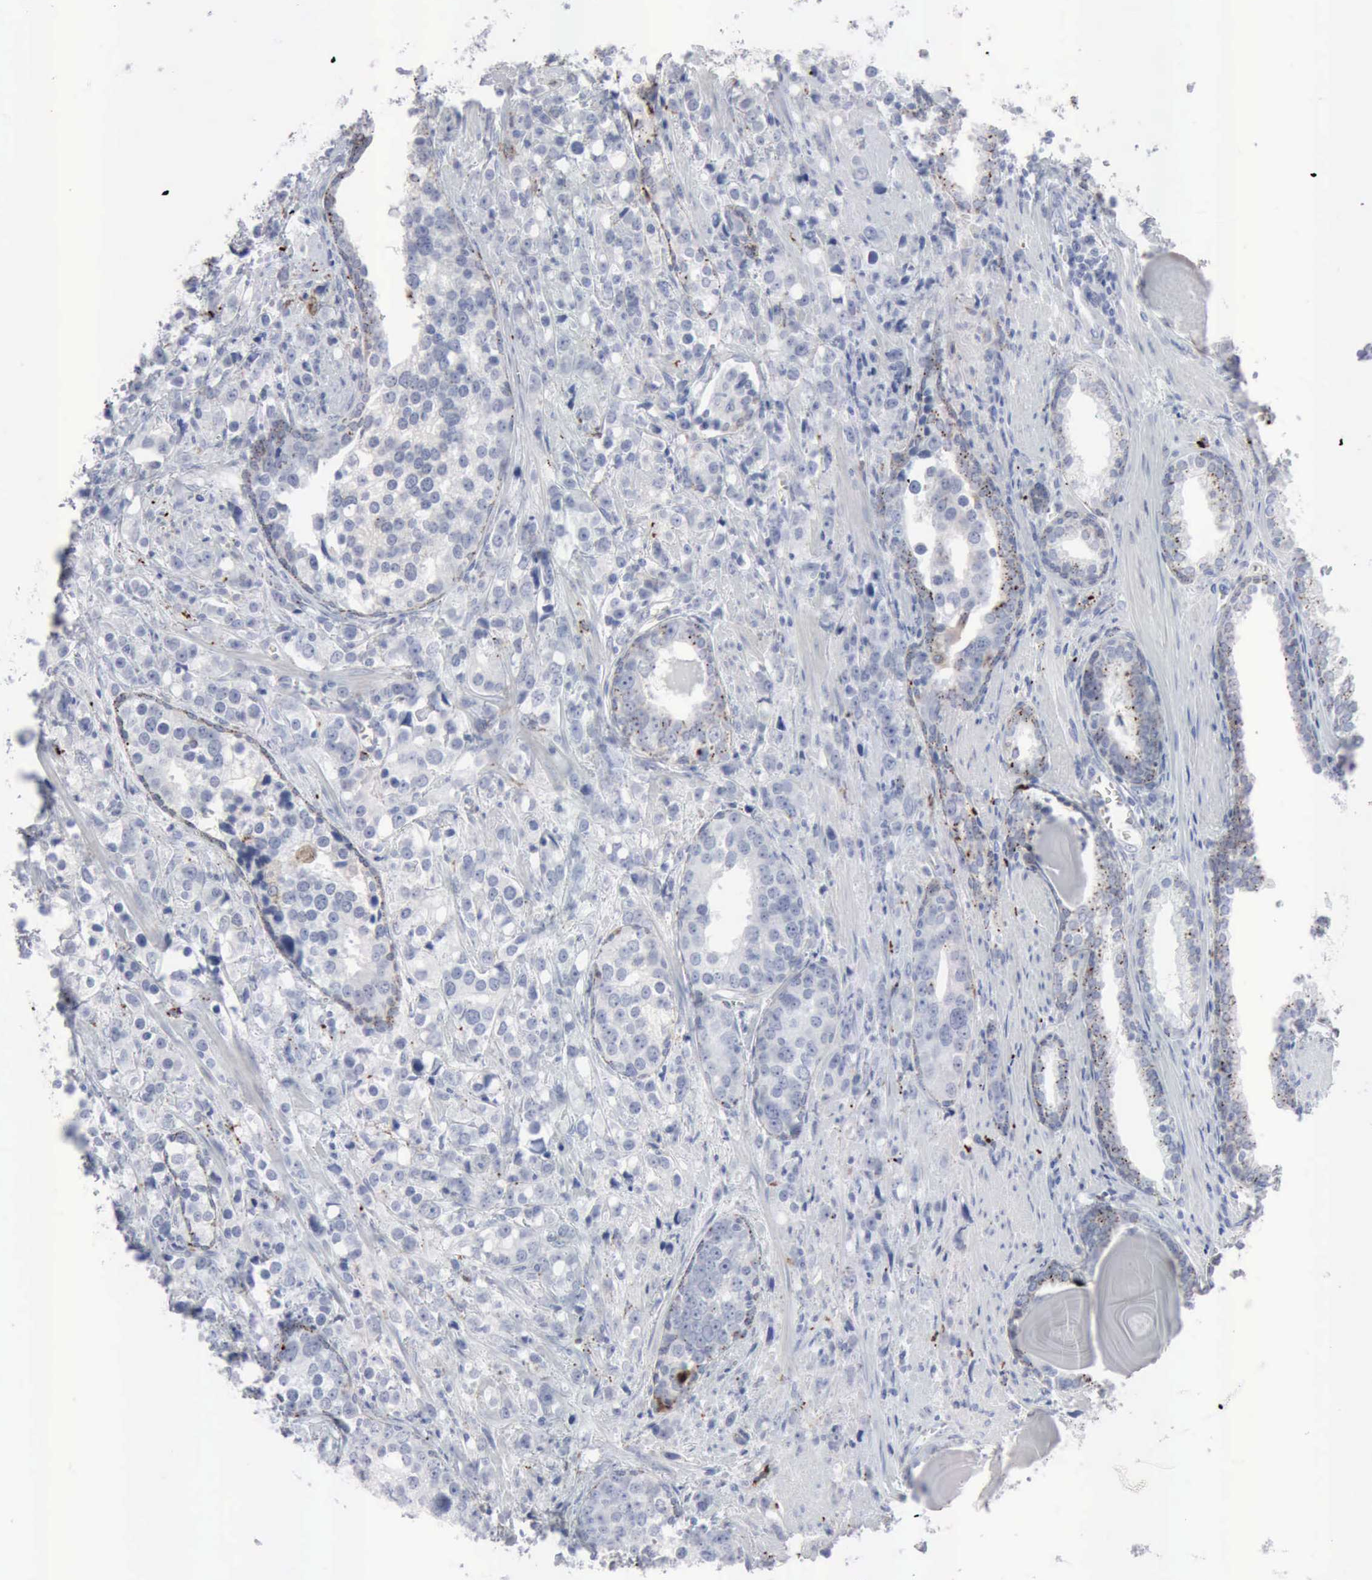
{"staining": {"intensity": "weak", "quantity": "<25%", "location": "cytoplasmic/membranous"}, "tissue": "prostate cancer", "cell_type": "Tumor cells", "image_type": "cancer", "snomed": [{"axis": "morphology", "description": "Adenocarcinoma, High grade"}, {"axis": "topography", "description": "Prostate"}], "caption": "This is a histopathology image of immunohistochemistry (IHC) staining of prostate high-grade adenocarcinoma, which shows no expression in tumor cells.", "gene": "GLA", "patient": {"sex": "male", "age": 71}}